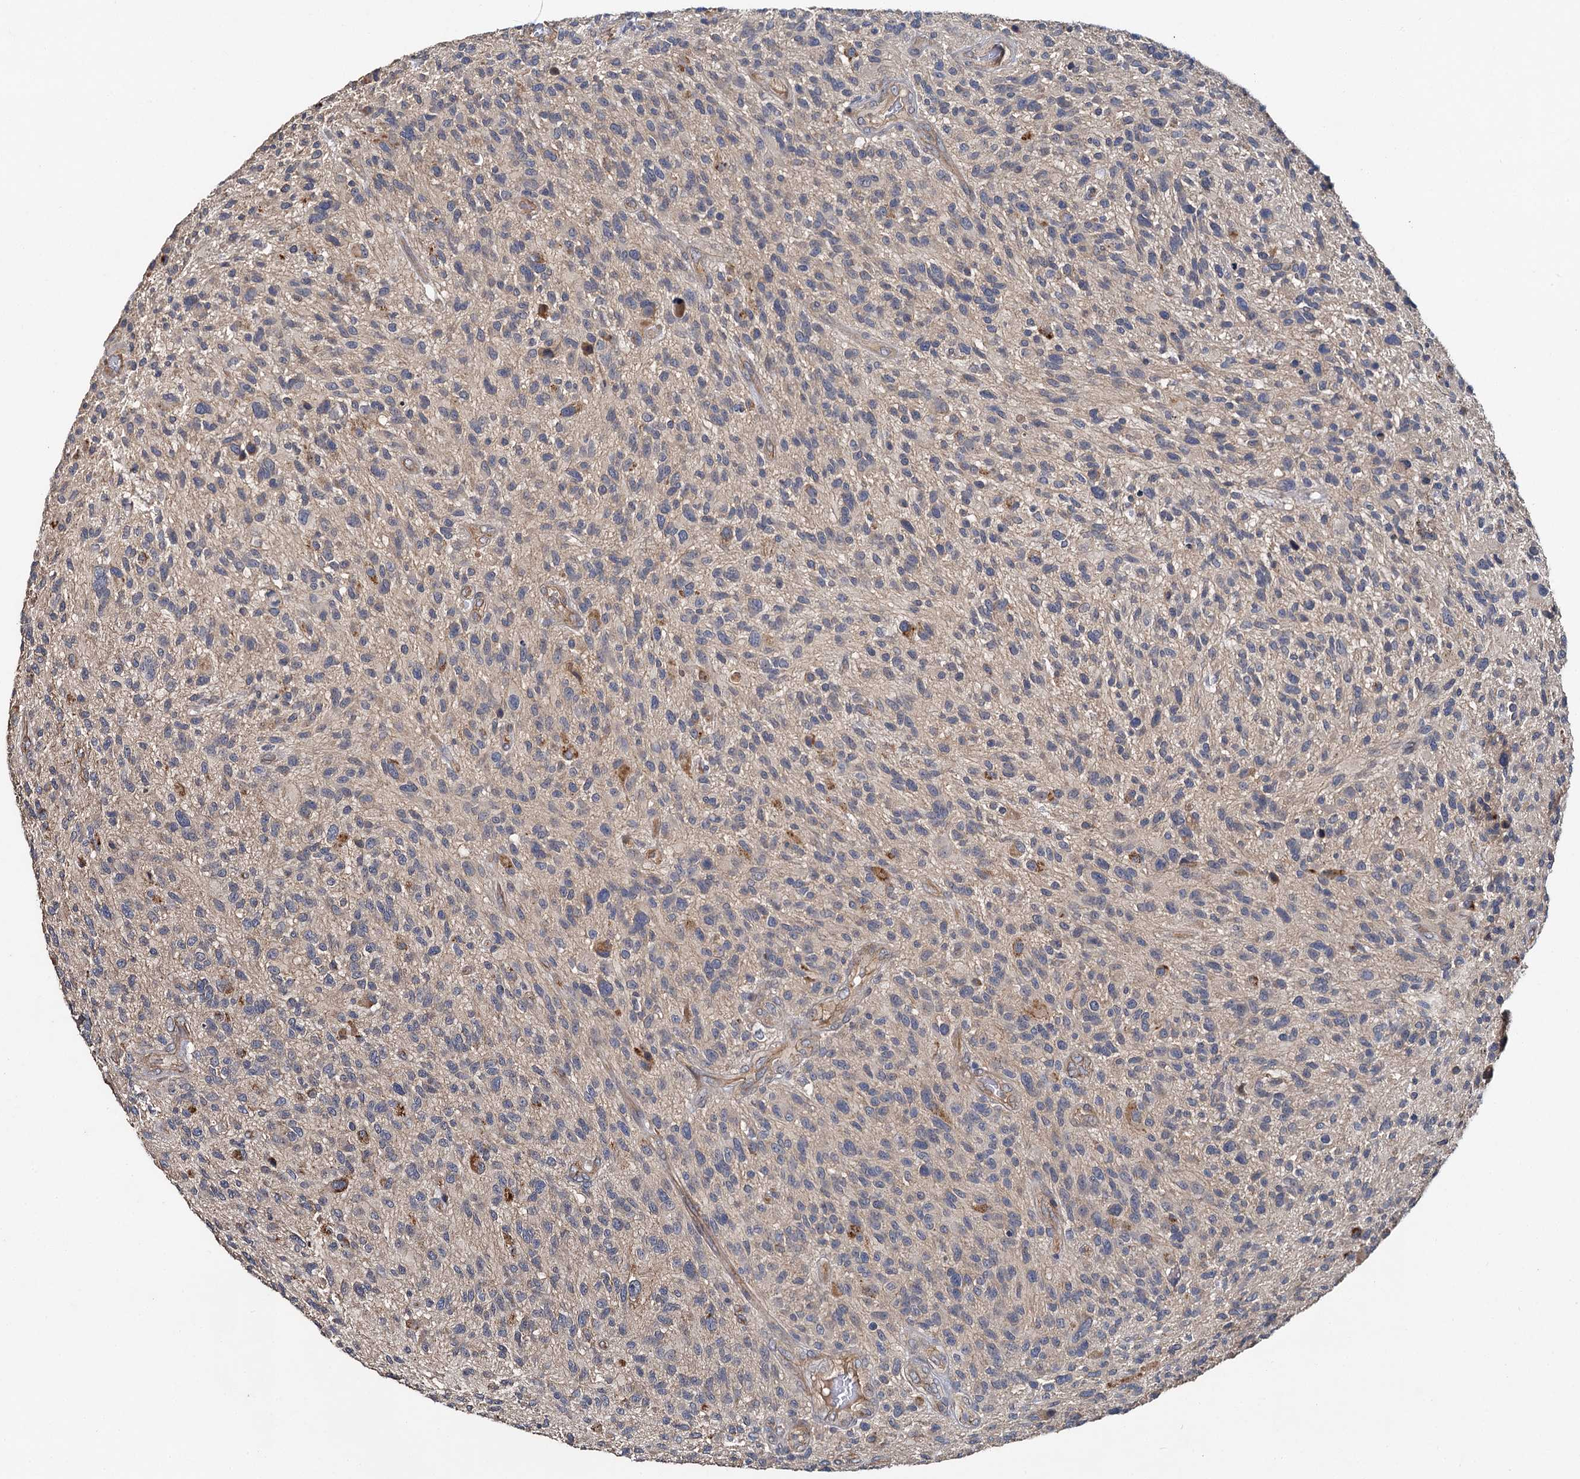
{"staining": {"intensity": "negative", "quantity": "none", "location": "none"}, "tissue": "glioma", "cell_type": "Tumor cells", "image_type": "cancer", "snomed": [{"axis": "morphology", "description": "Glioma, malignant, High grade"}, {"axis": "topography", "description": "Brain"}], "caption": "Immunohistochemistry (IHC) of human high-grade glioma (malignant) reveals no positivity in tumor cells. (Immunohistochemistry, brightfield microscopy, high magnification).", "gene": "ZNF324", "patient": {"sex": "male", "age": 47}}